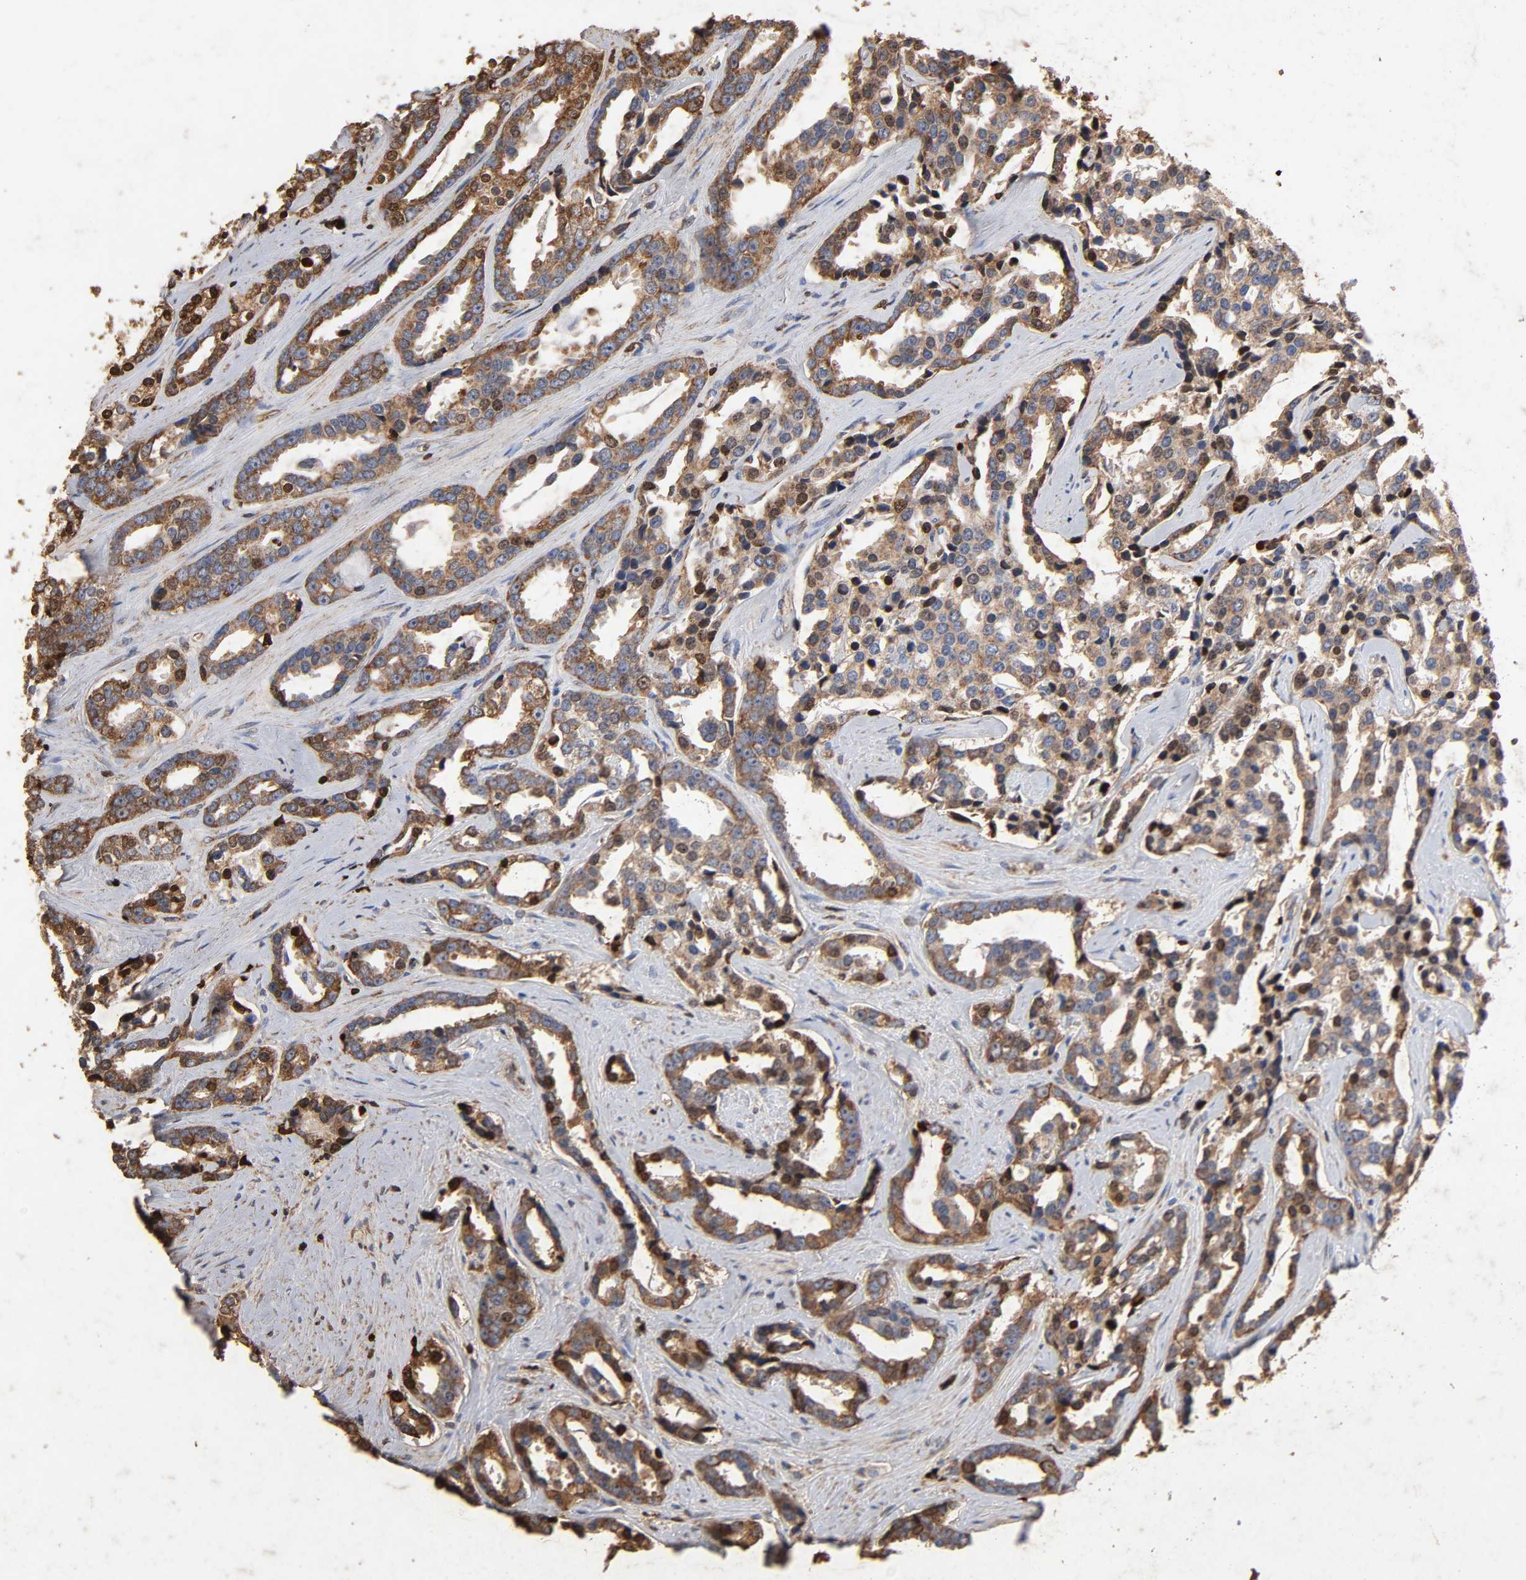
{"staining": {"intensity": "strong", "quantity": ">75%", "location": "cytoplasmic/membranous"}, "tissue": "prostate cancer", "cell_type": "Tumor cells", "image_type": "cancer", "snomed": [{"axis": "morphology", "description": "Adenocarcinoma, High grade"}, {"axis": "topography", "description": "Prostate"}], "caption": "This photomicrograph exhibits IHC staining of human prostate adenocarcinoma (high-grade), with high strong cytoplasmic/membranous positivity in approximately >75% of tumor cells.", "gene": "CYCS", "patient": {"sex": "male", "age": 67}}